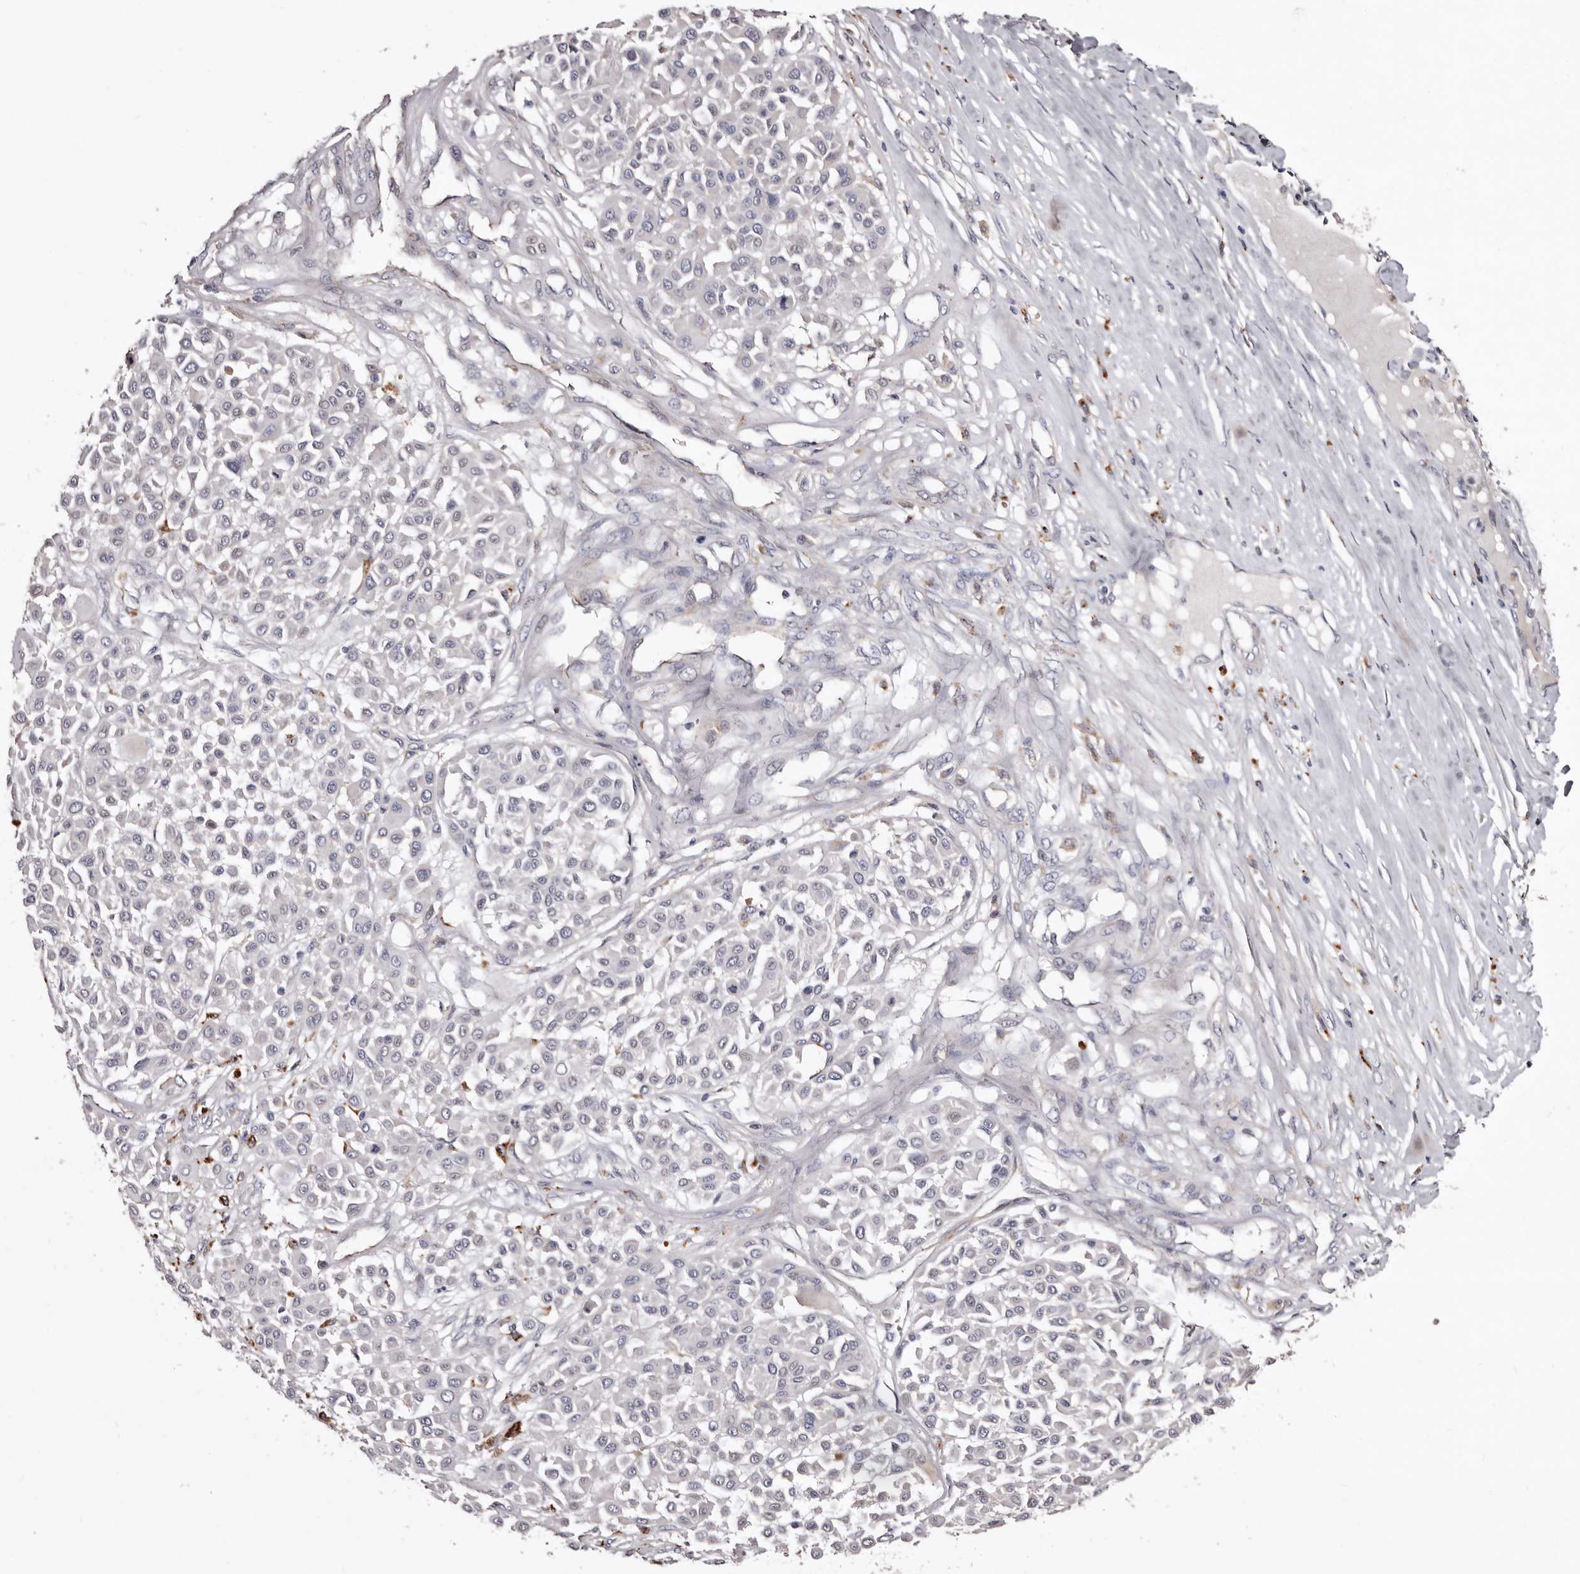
{"staining": {"intensity": "negative", "quantity": "none", "location": "none"}, "tissue": "melanoma", "cell_type": "Tumor cells", "image_type": "cancer", "snomed": [{"axis": "morphology", "description": "Malignant melanoma, Metastatic site"}, {"axis": "topography", "description": "Soft tissue"}], "caption": "Image shows no protein expression in tumor cells of malignant melanoma (metastatic site) tissue.", "gene": "SLC10A4", "patient": {"sex": "male", "age": 41}}